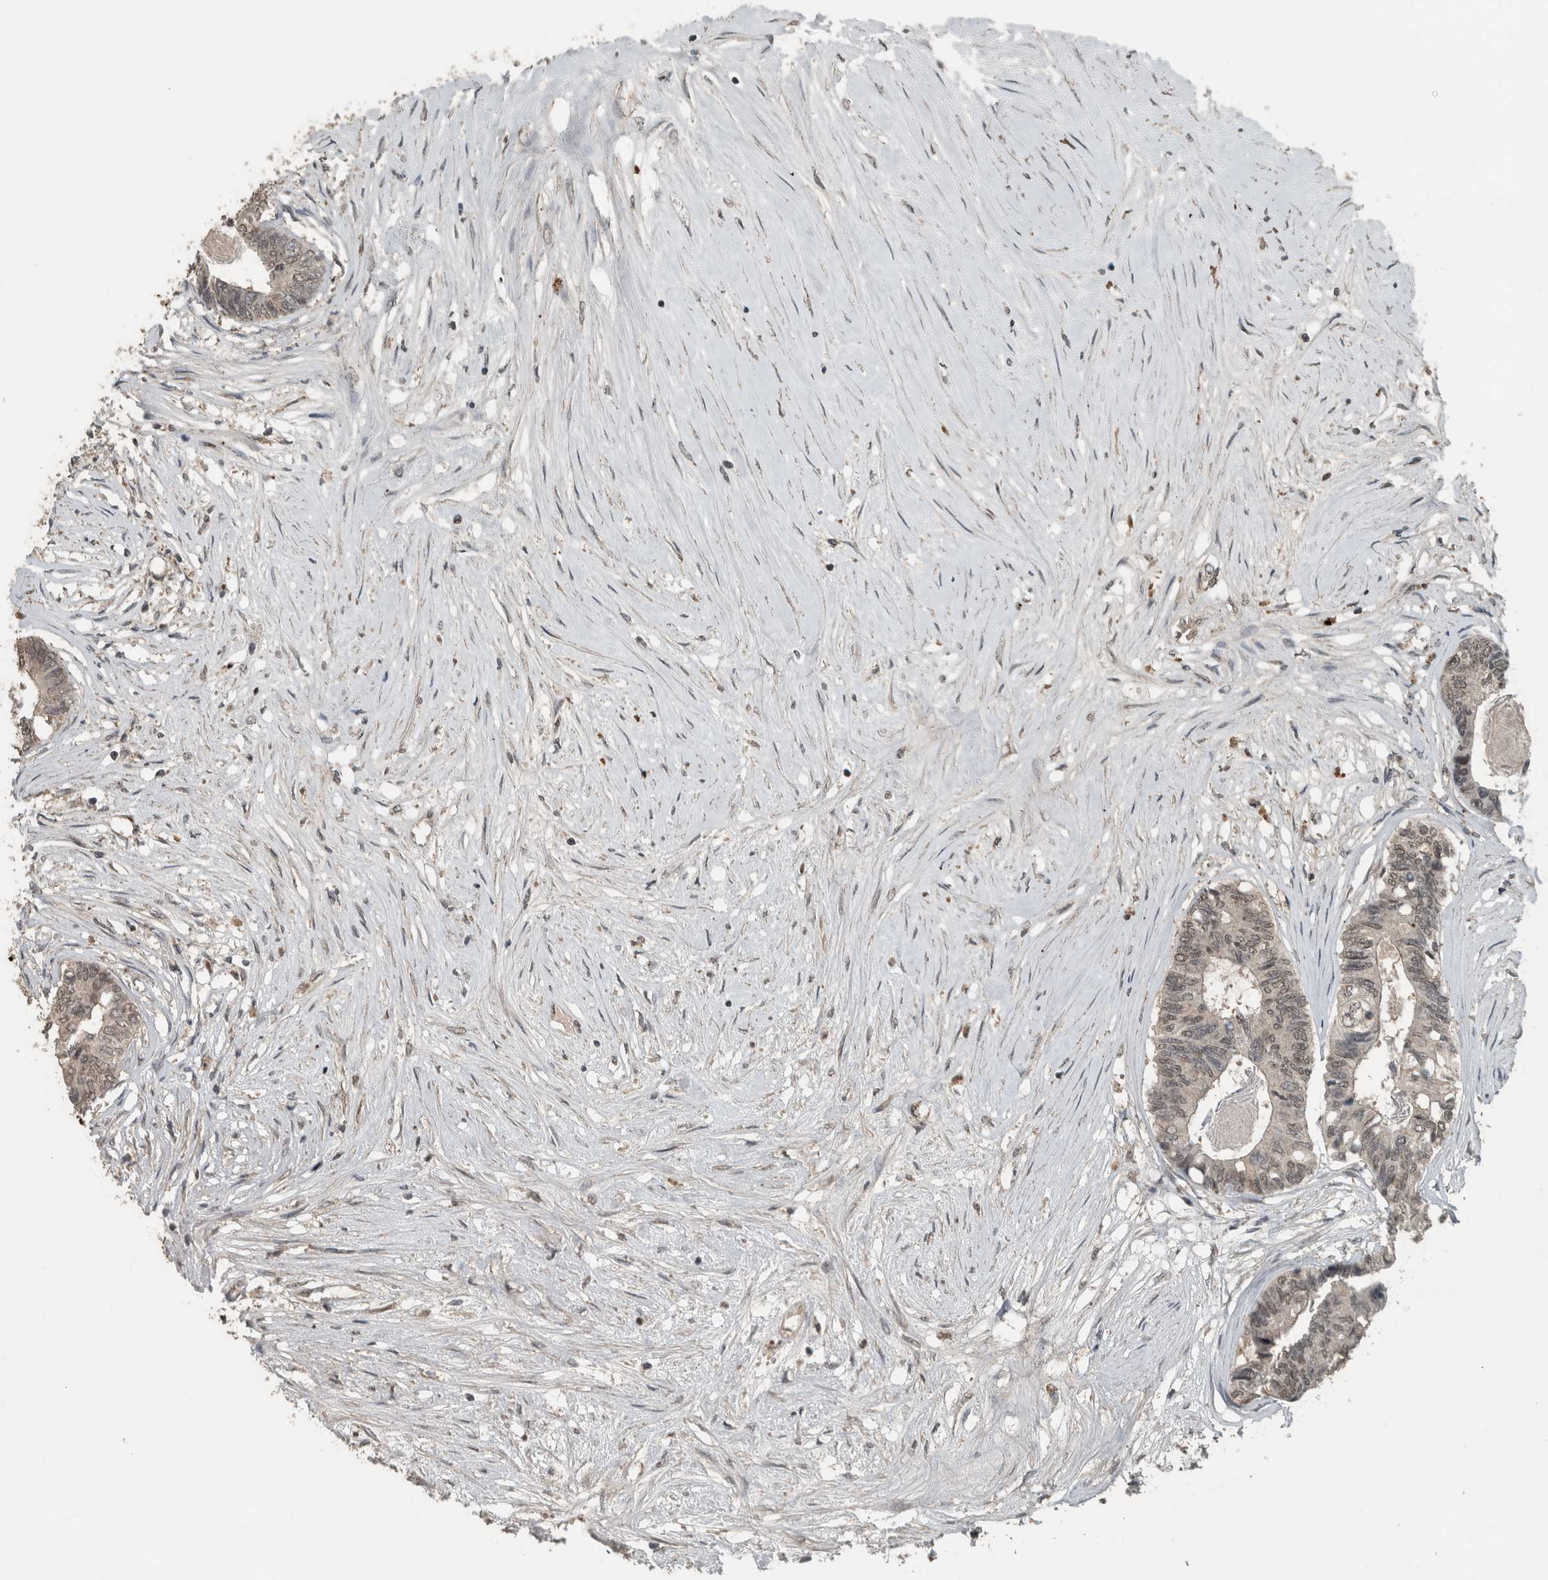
{"staining": {"intensity": "weak", "quantity": ">75%", "location": "nuclear"}, "tissue": "colorectal cancer", "cell_type": "Tumor cells", "image_type": "cancer", "snomed": [{"axis": "morphology", "description": "Adenocarcinoma, NOS"}, {"axis": "topography", "description": "Rectum"}], "caption": "This micrograph shows colorectal cancer stained with immunohistochemistry to label a protein in brown. The nuclear of tumor cells show weak positivity for the protein. Nuclei are counter-stained blue.", "gene": "ZNF24", "patient": {"sex": "male", "age": 63}}